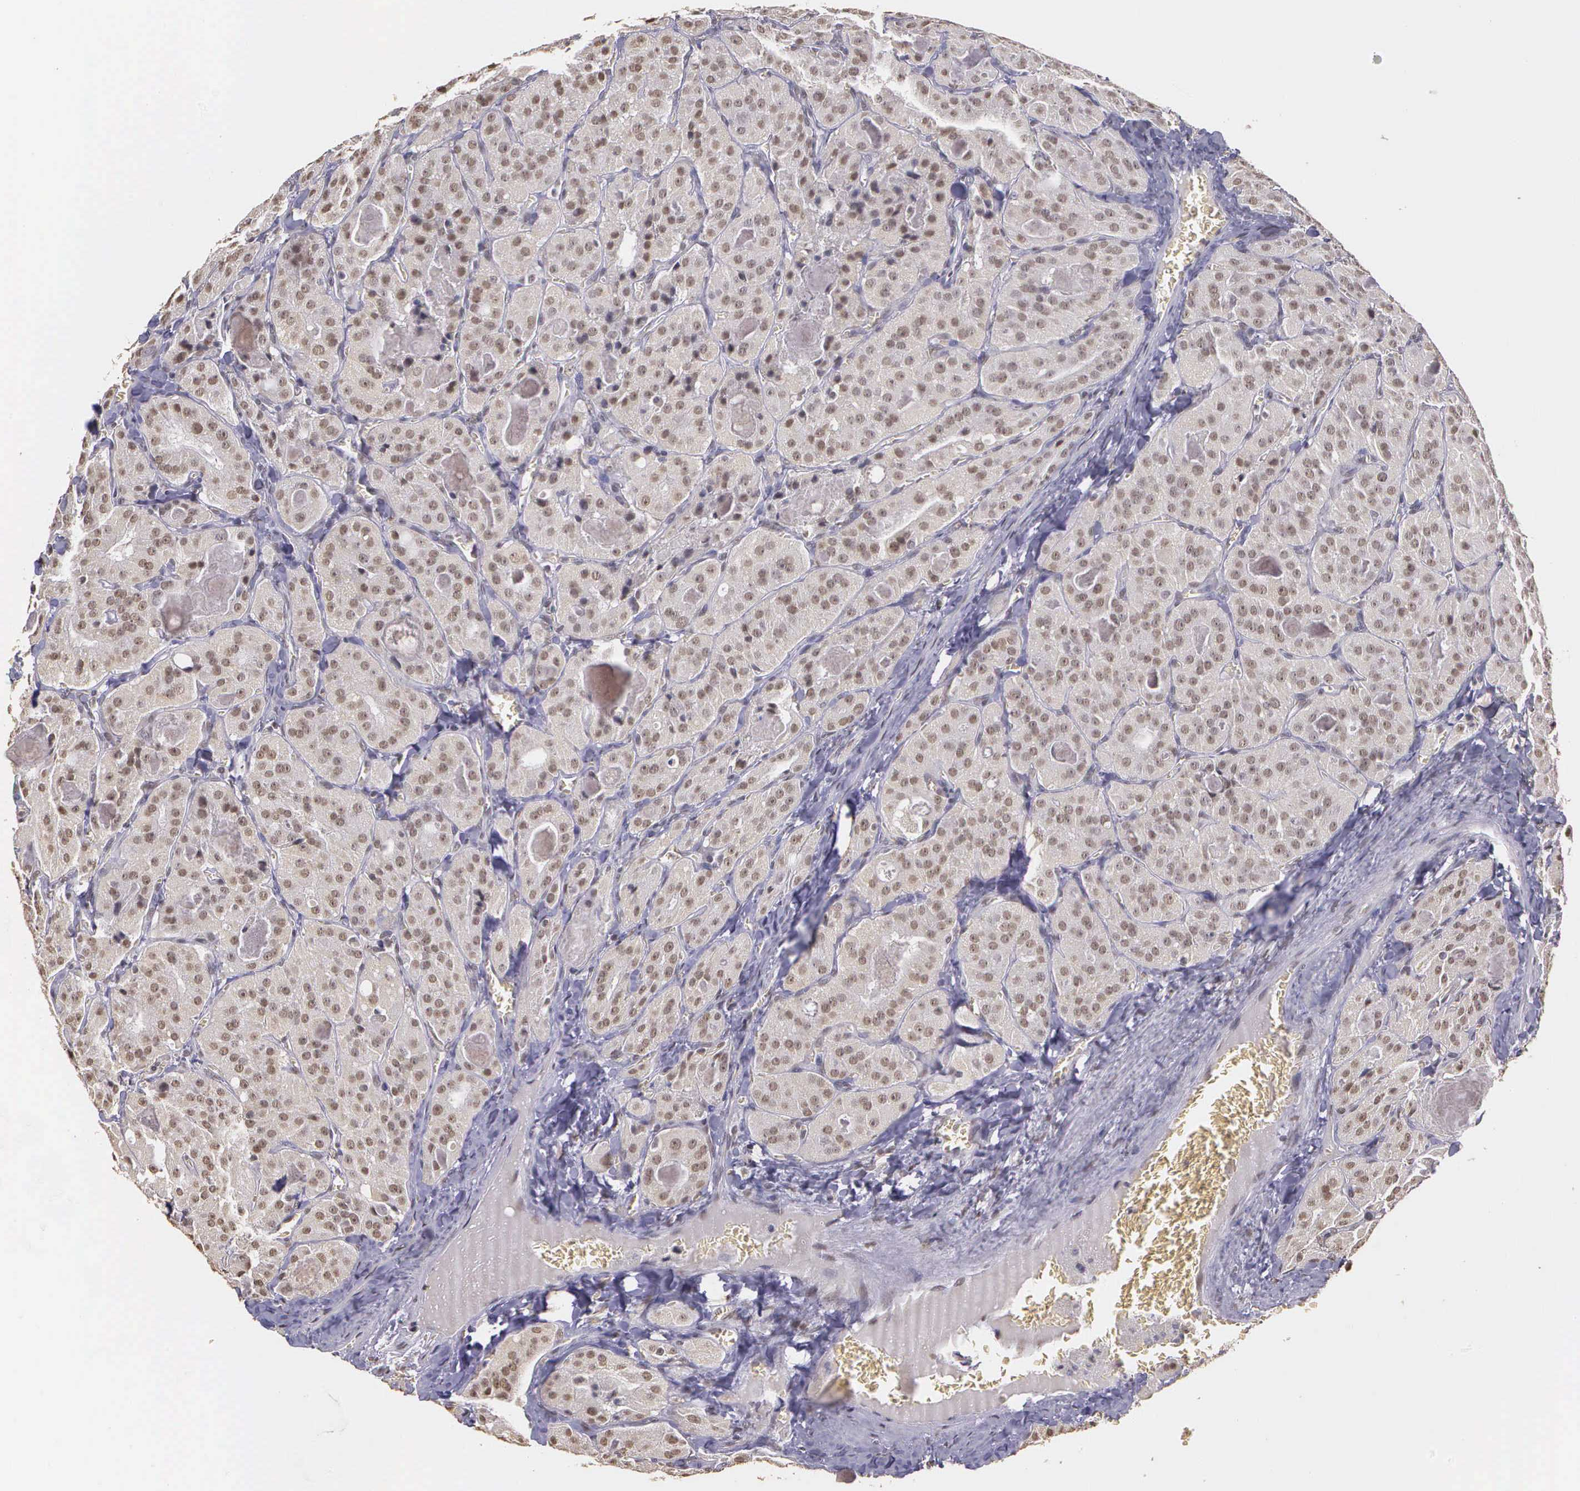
{"staining": {"intensity": "weak", "quantity": ">75%", "location": "nuclear"}, "tissue": "thyroid cancer", "cell_type": "Tumor cells", "image_type": "cancer", "snomed": [{"axis": "morphology", "description": "Carcinoma, NOS"}, {"axis": "topography", "description": "Thyroid gland"}], "caption": "Protein expression analysis of carcinoma (thyroid) shows weak nuclear staining in approximately >75% of tumor cells.", "gene": "ARMCX5", "patient": {"sex": "male", "age": 76}}